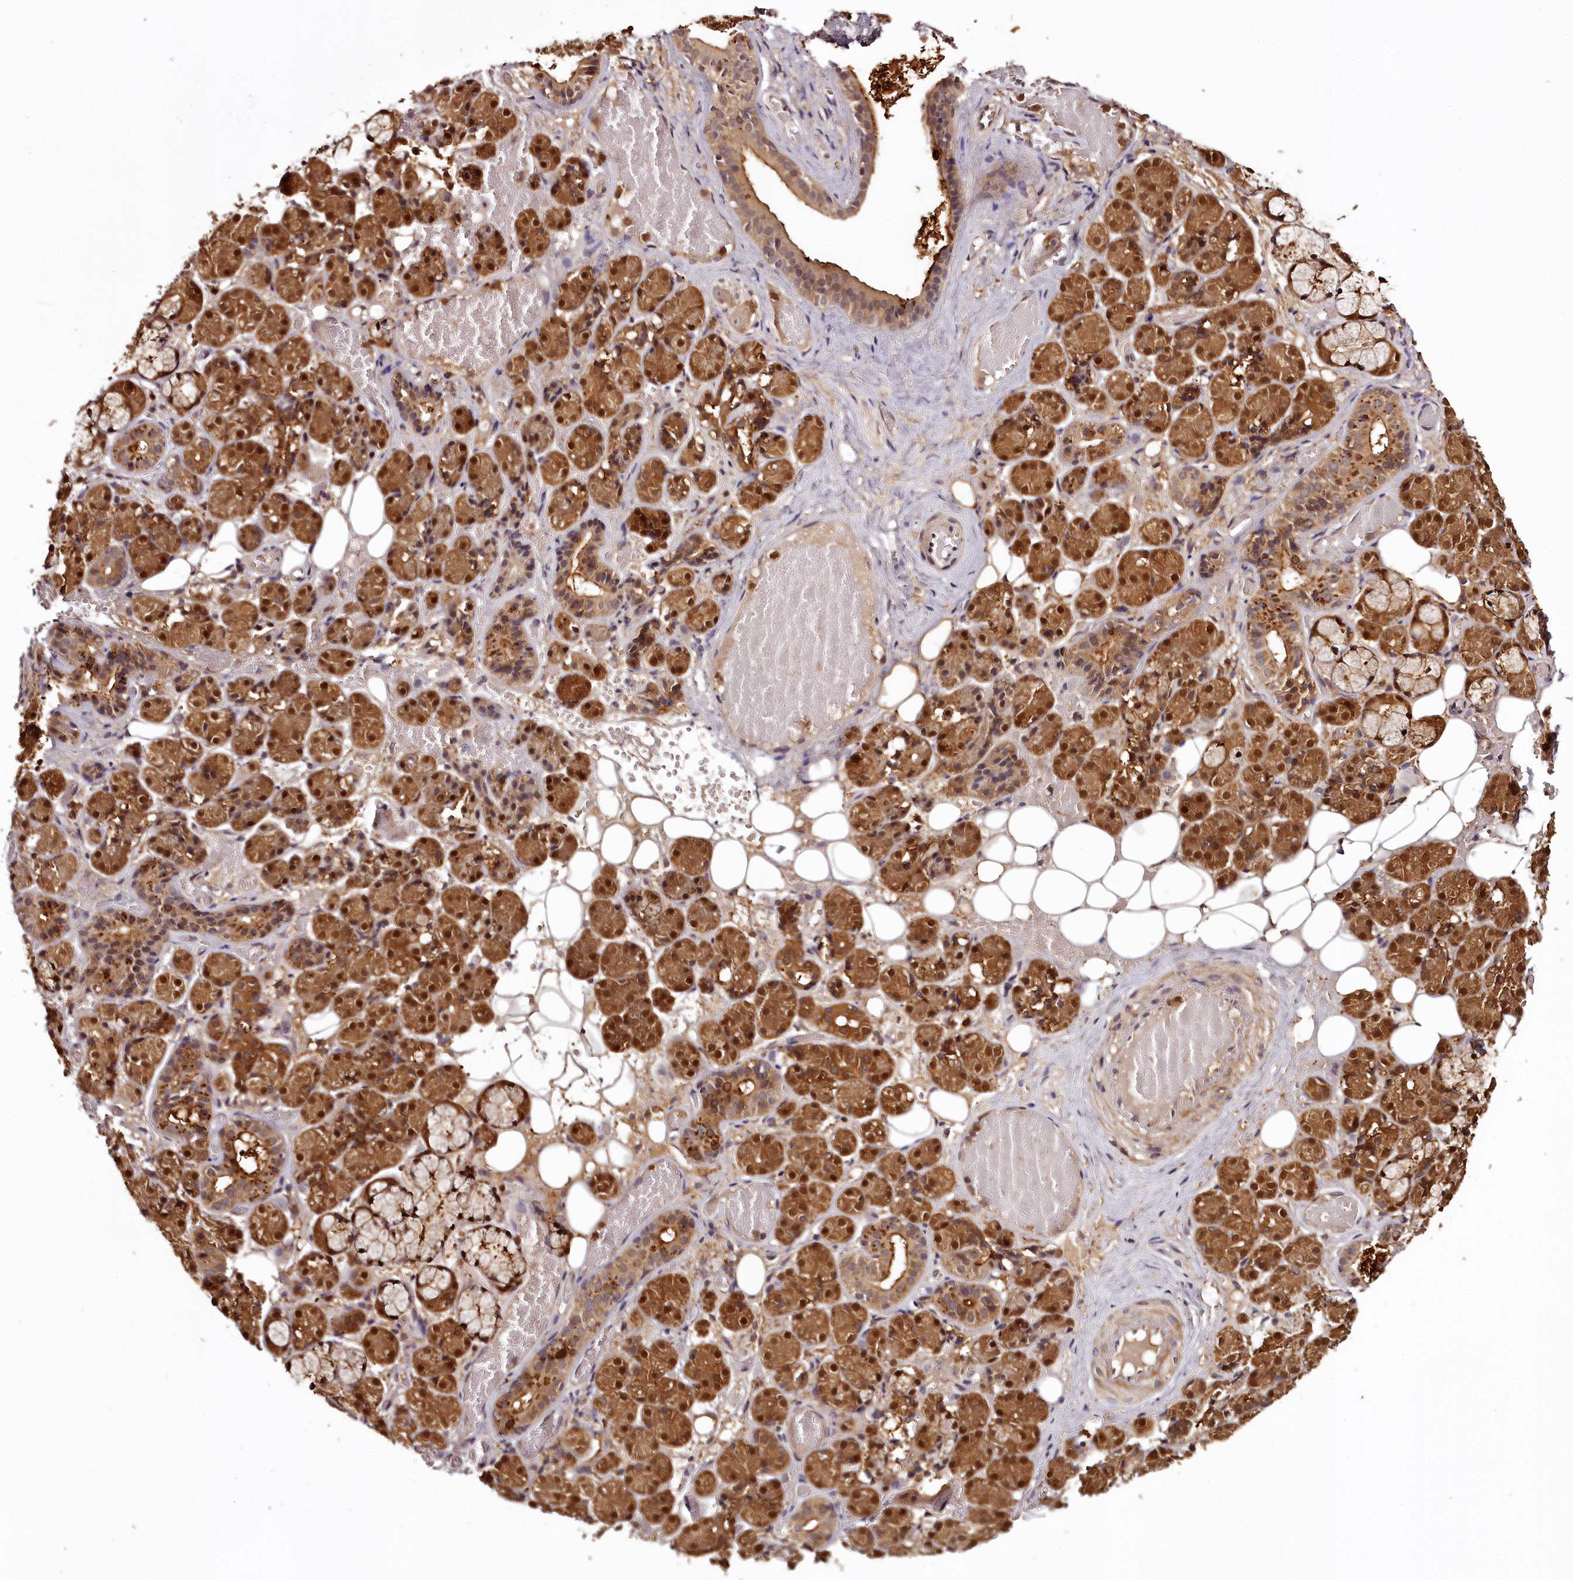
{"staining": {"intensity": "strong", "quantity": ">75%", "location": "cytoplasmic/membranous,nuclear"}, "tissue": "salivary gland", "cell_type": "Glandular cells", "image_type": "normal", "snomed": [{"axis": "morphology", "description": "Normal tissue, NOS"}, {"axis": "topography", "description": "Salivary gland"}], "caption": "A histopathology image showing strong cytoplasmic/membranous,nuclear expression in about >75% of glandular cells in normal salivary gland, as visualized by brown immunohistochemical staining.", "gene": "TTC12", "patient": {"sex": "male", "age": 63}}